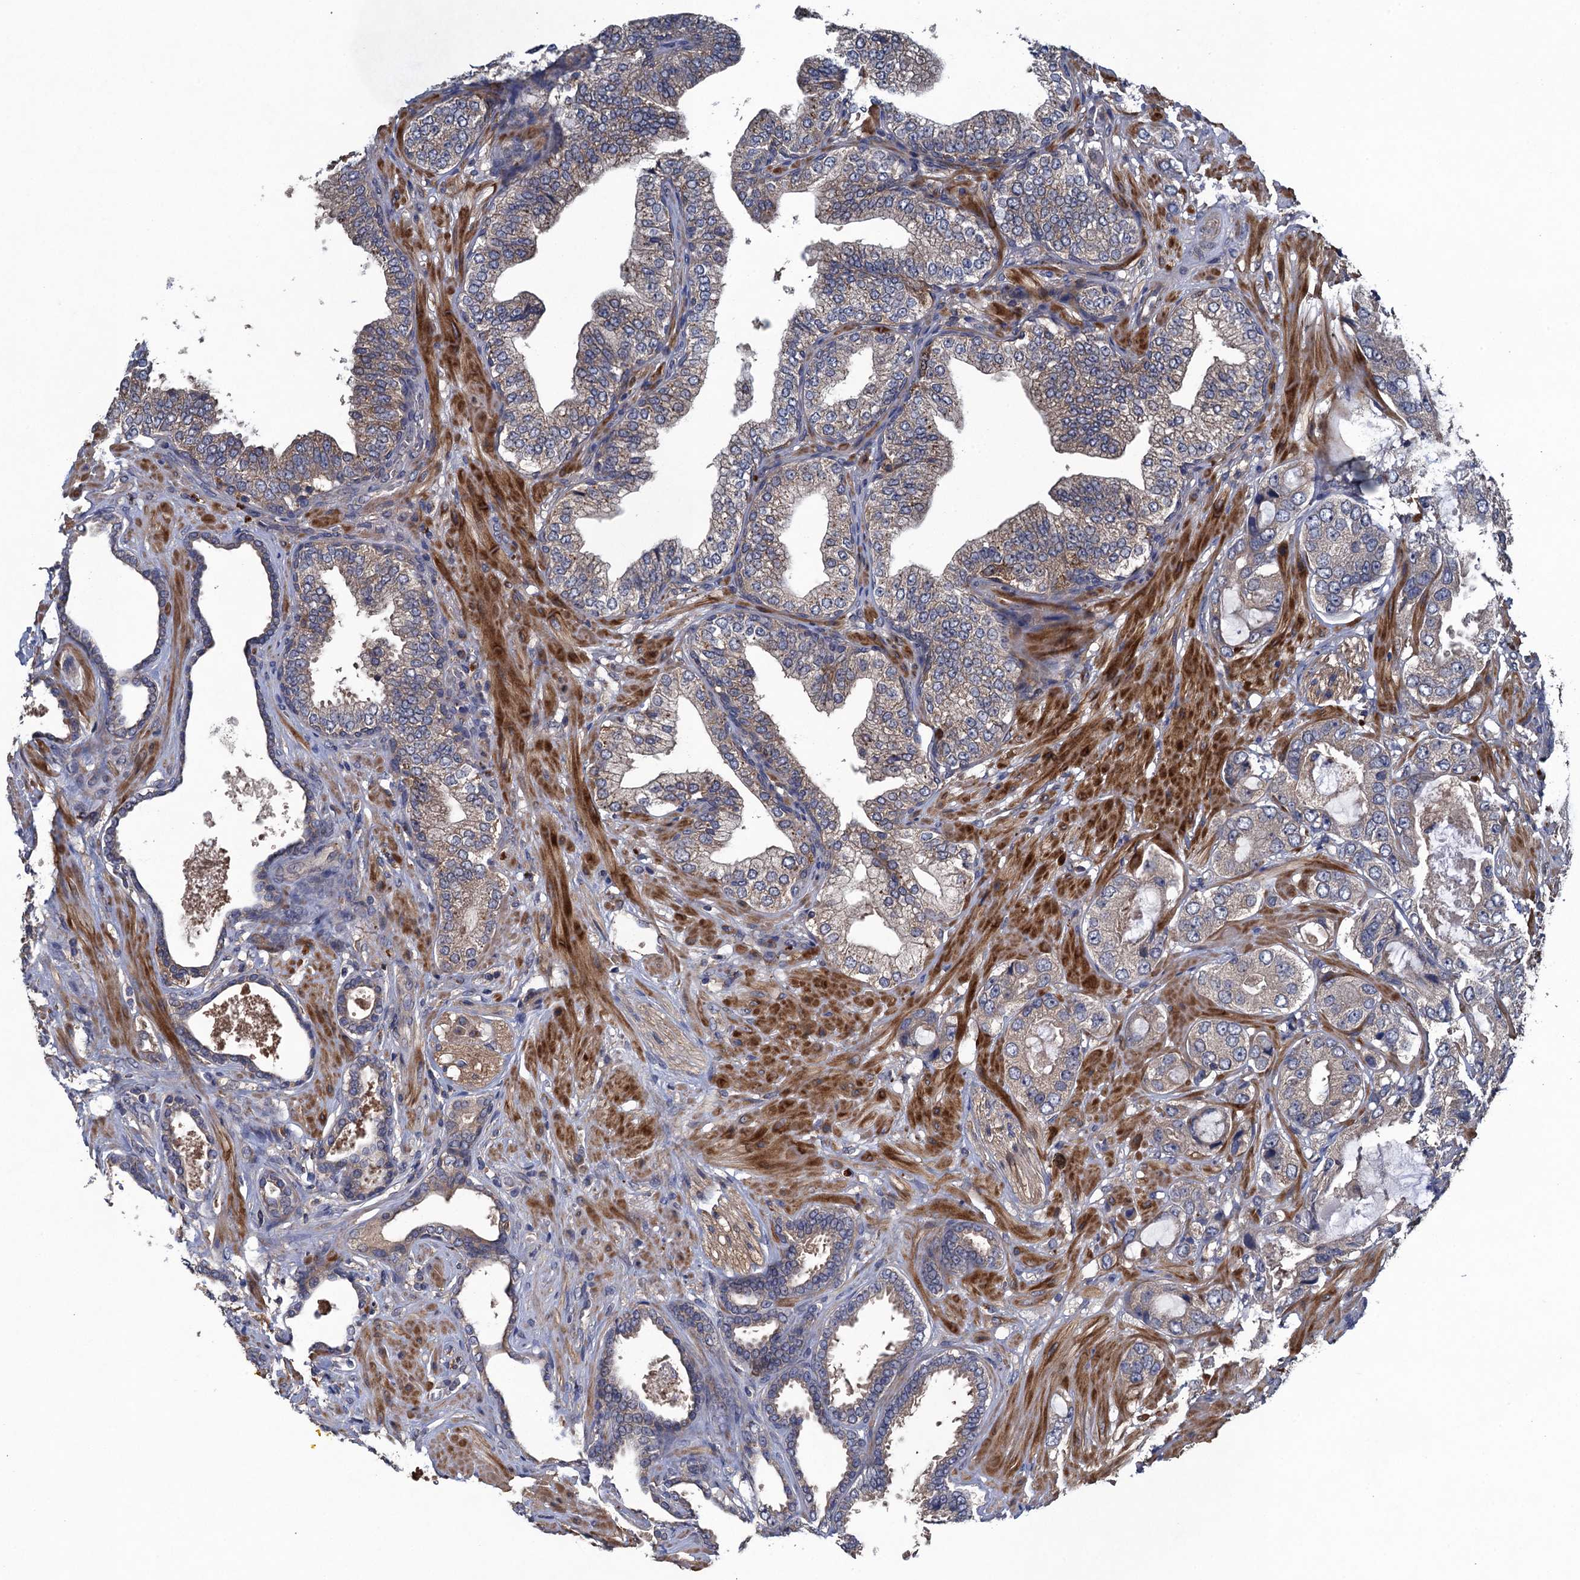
{"staining": {"intensity": "negative", "quantity": "none", "location": "none"}, "tissue": "prostate cancer", "cell_type": "Tumor cells", "image_type": "cancer", "snomed": [{"axis": "morphology", "description": "Adenocarcinoma, High grade"}, {"axis": "topography", "description": "Prostate"}], "caption": "IHC histopathology image of prostate high-grade adenocarcinoma stained for a protein (brown), which shows no positivity in tumor cells.", "gene": "CNTN5", "patient": {"sex": "male", "age": 59}}